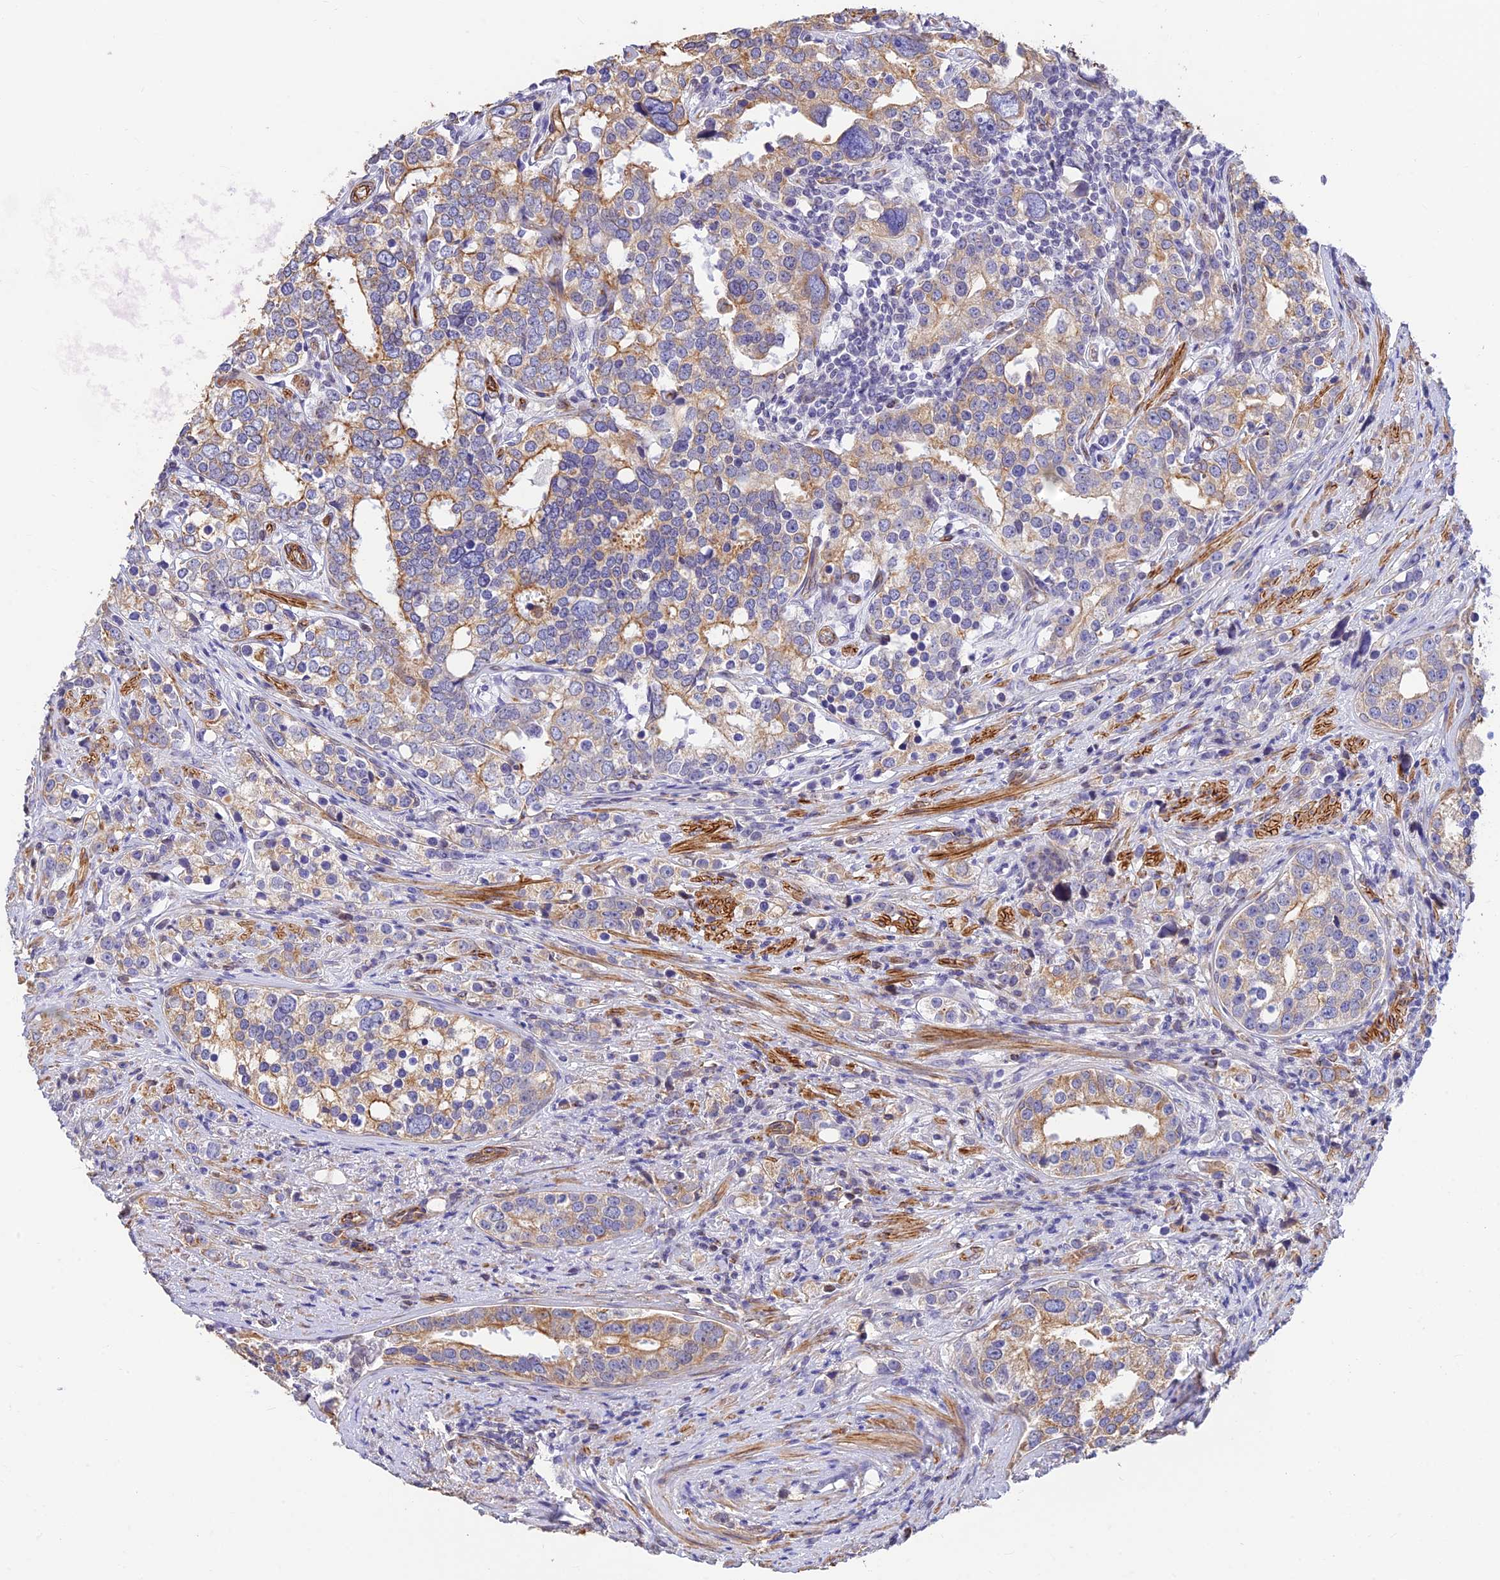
{"staining": {"intensity": "moderate", "quantity": "<25%", "location": "cytoplasmic/membranous"}, "tissue": "prostate cancer", "cell_type": "Tumor cells", "image_type": "cancer", "snomed": [{"axis": "morphology", "description": "Adenocarcinoma, High grade"}, {"axis": "topography", "description": "Prostate"}], "caption": "Immunohistochemistry of human adenocarcinoma (high-grade) (prostate) shows low levels of moderate cytoplasmic/membranous positivity in approximately <25% of tumor cells.", "gene": "ALDH1L2", "patient": {"sex": "male", "age": 71}}